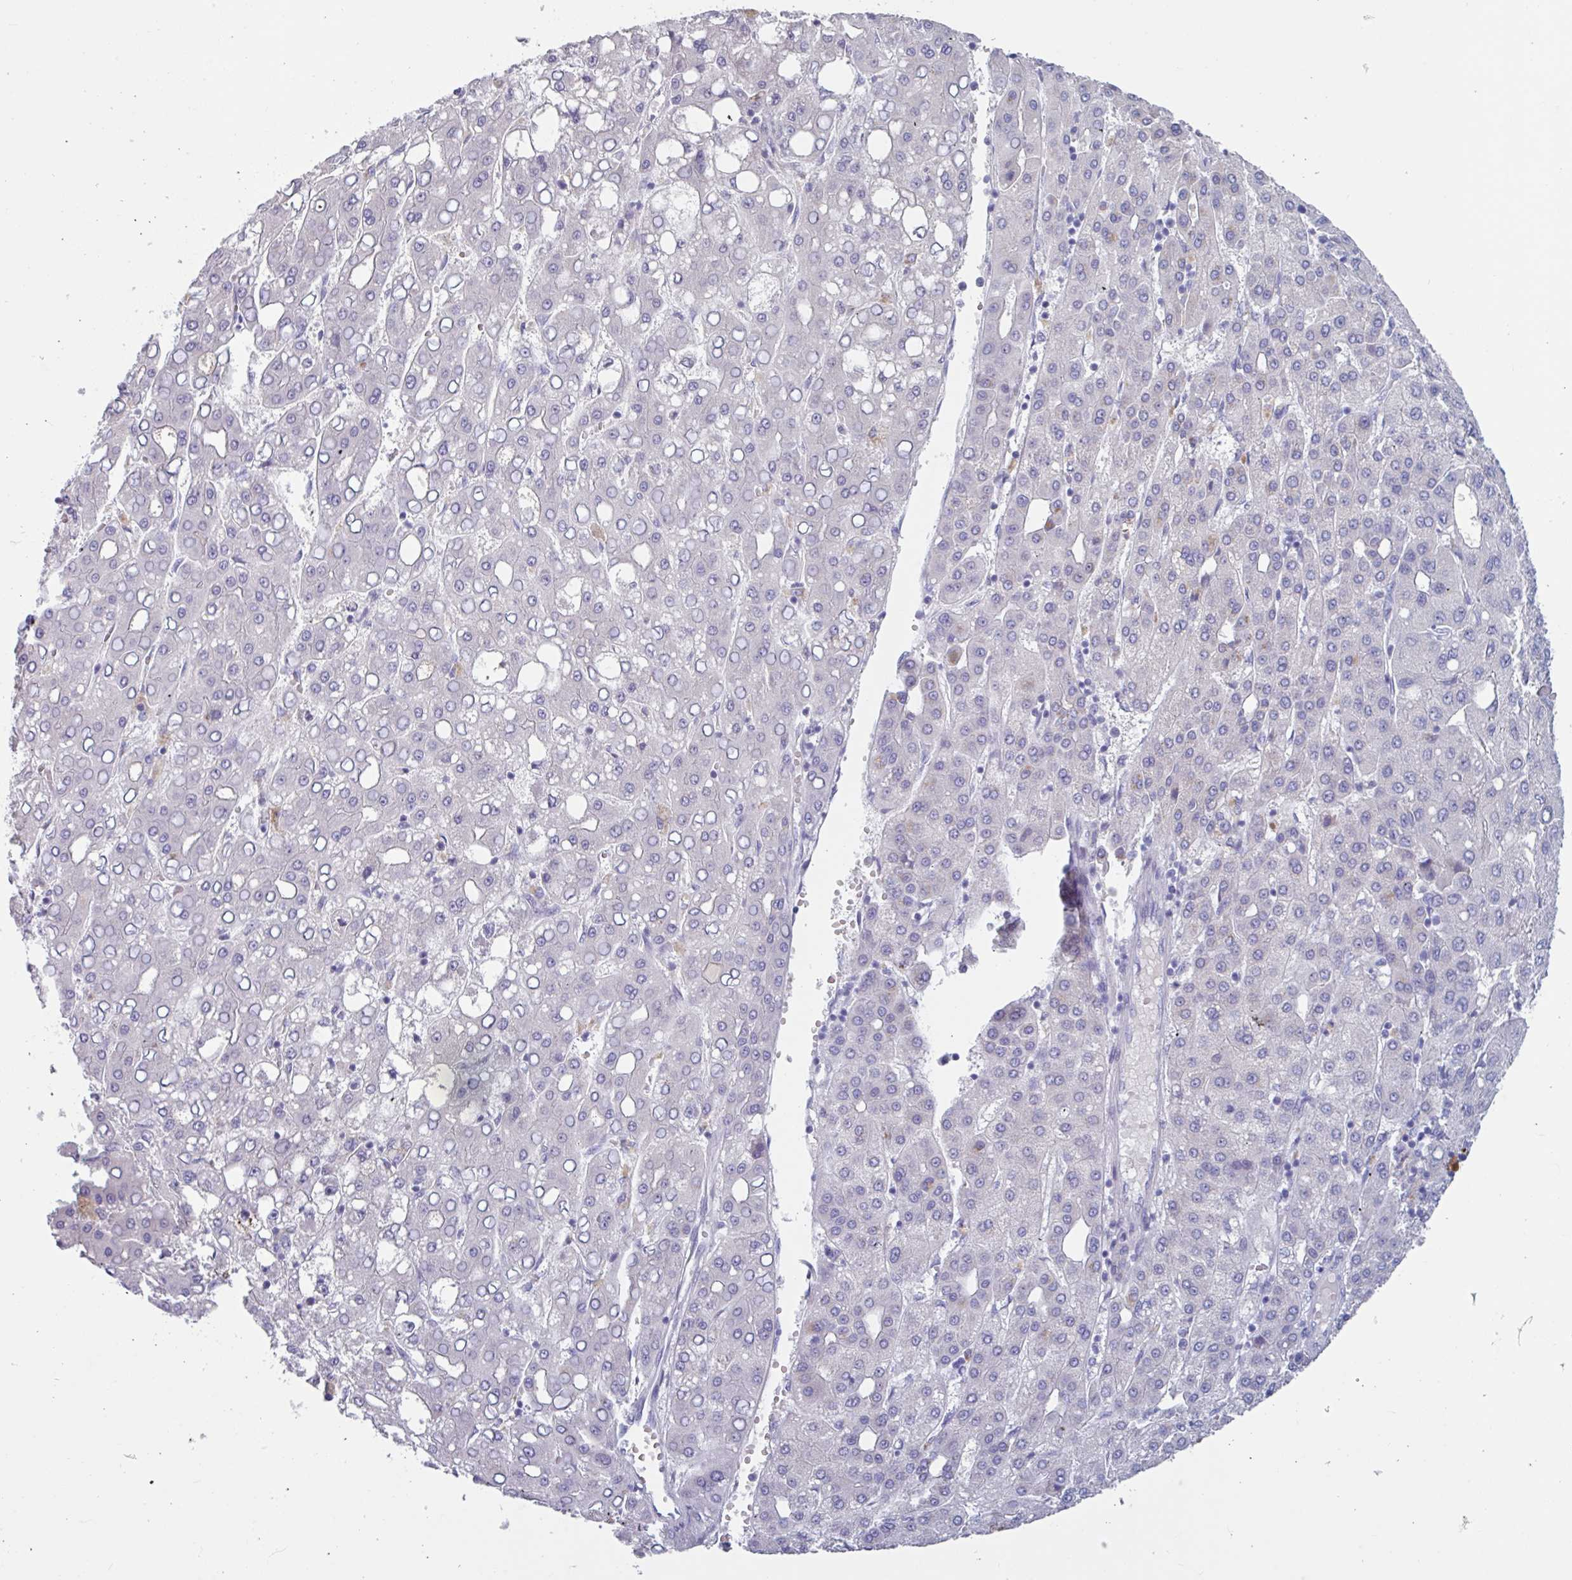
{"staining": {"intensity": "negative", "quantity": "none", "location": "none"}, "tissue": "liver cancer", "cell_type": "Tumor cells", "image_type": "cancer", "snomed": [{"axis": "morphology", "description": "Carcinoma, Hepatocellular, NOS"}, {"axis": "topography", "description": "Liver"}], "caption": "Histopathology image shows no significant protein positivity in tumor cells of liver cancer.", "gene": "OR2T10", "patient": {"sex": "male", "age": 65}}